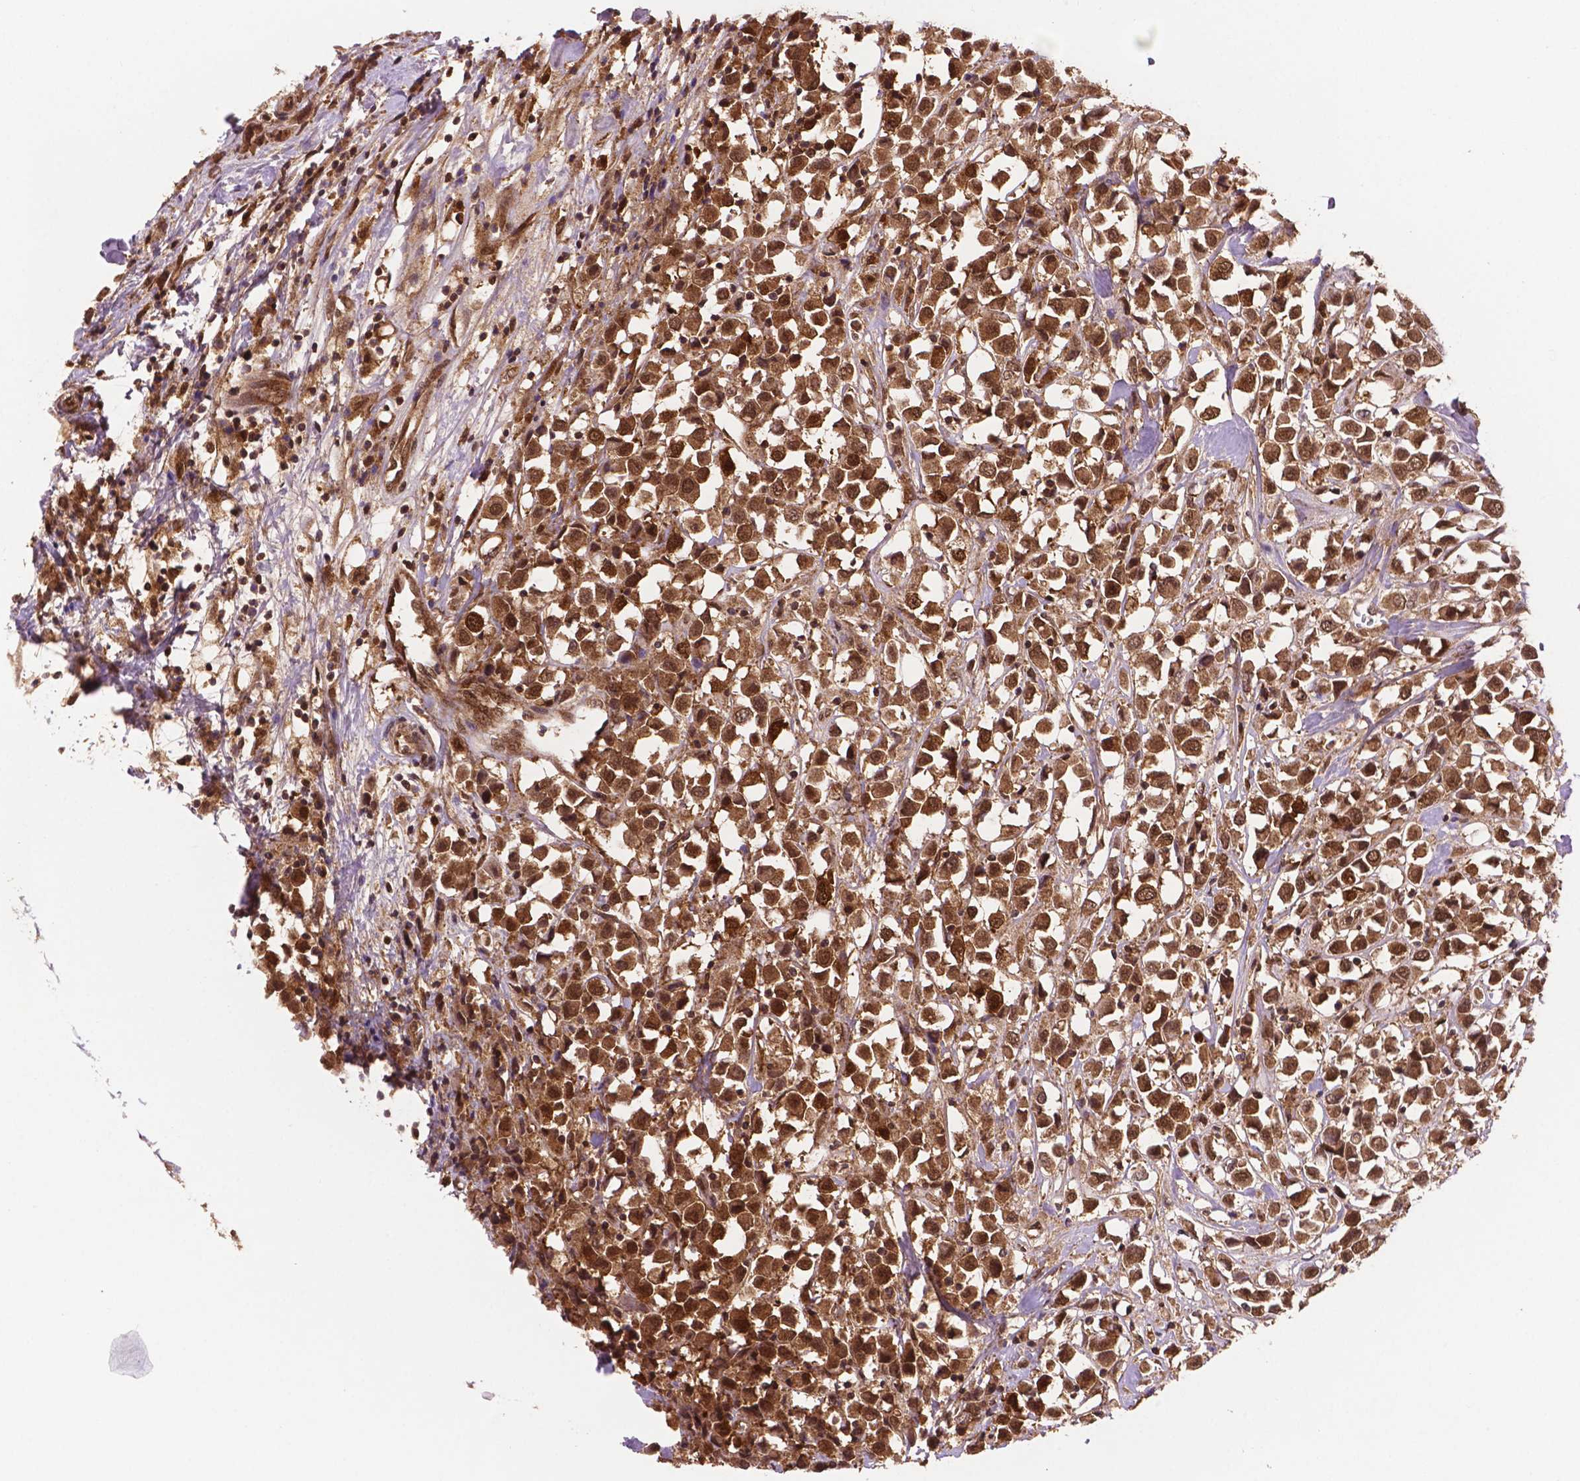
{"staining": {"intensity": "moderate", "quantity": ">75%", "location": "cytoplasmic/membranous,nuclear"}, "tissue": "breast cancer", "cell_type": "Tumor cells", "image_type": "cancer", "snomed": [{"axis": "morphology", "description": "Duct carcinoma"}, {"axis": "topography", "description": "Breast"}], "caption": "Tumor cells exhibit medium levels of moderate cytoplasmic/membranous and nuclear staining in approximately >75% of cells in breast cancer (invasive ductal carcinoma).", "gene": "UBE2L6", "patient": {"sex": "female", "age": 61}}